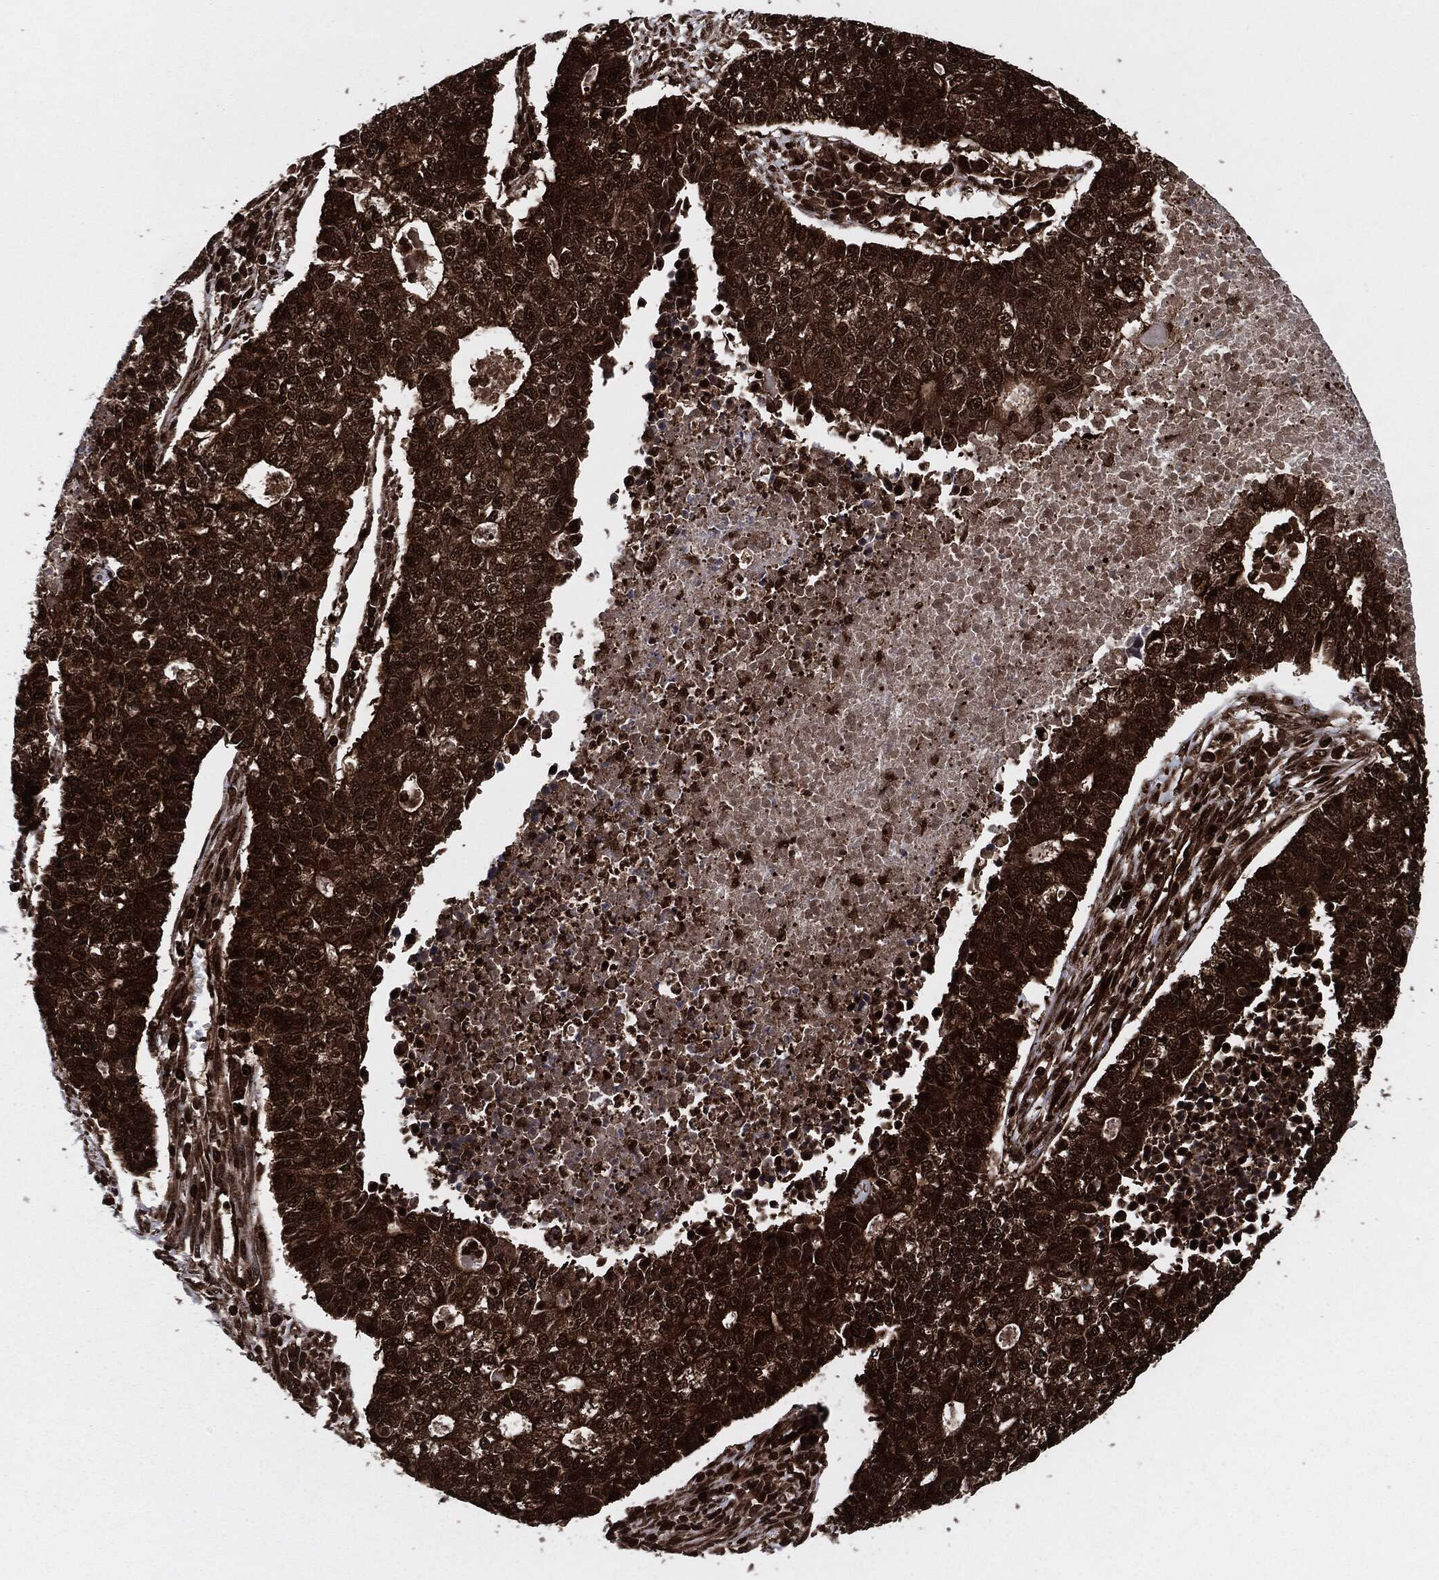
{"staining": {"intensity": "strong", "quantity": ">75%", "location": "cytoplasmic/membranous"}, "tissue": "lung cancer", "cell_type": "Tumor cells", "image_type": "cancer", "snomed": [{"axis": "morphology", "description": "Adenocarcinoma, NOS"}, {"axis": "topography", "description": "Lung"}], "caption": "Human lung cancer (adenocarcinoma) stained with a brown dye shows strong cytoplasmic/membranous positive positivity in about >75% of tumor cells.", "gene": "YWHAB", "patient": {"sex": "male", "age": 57}}